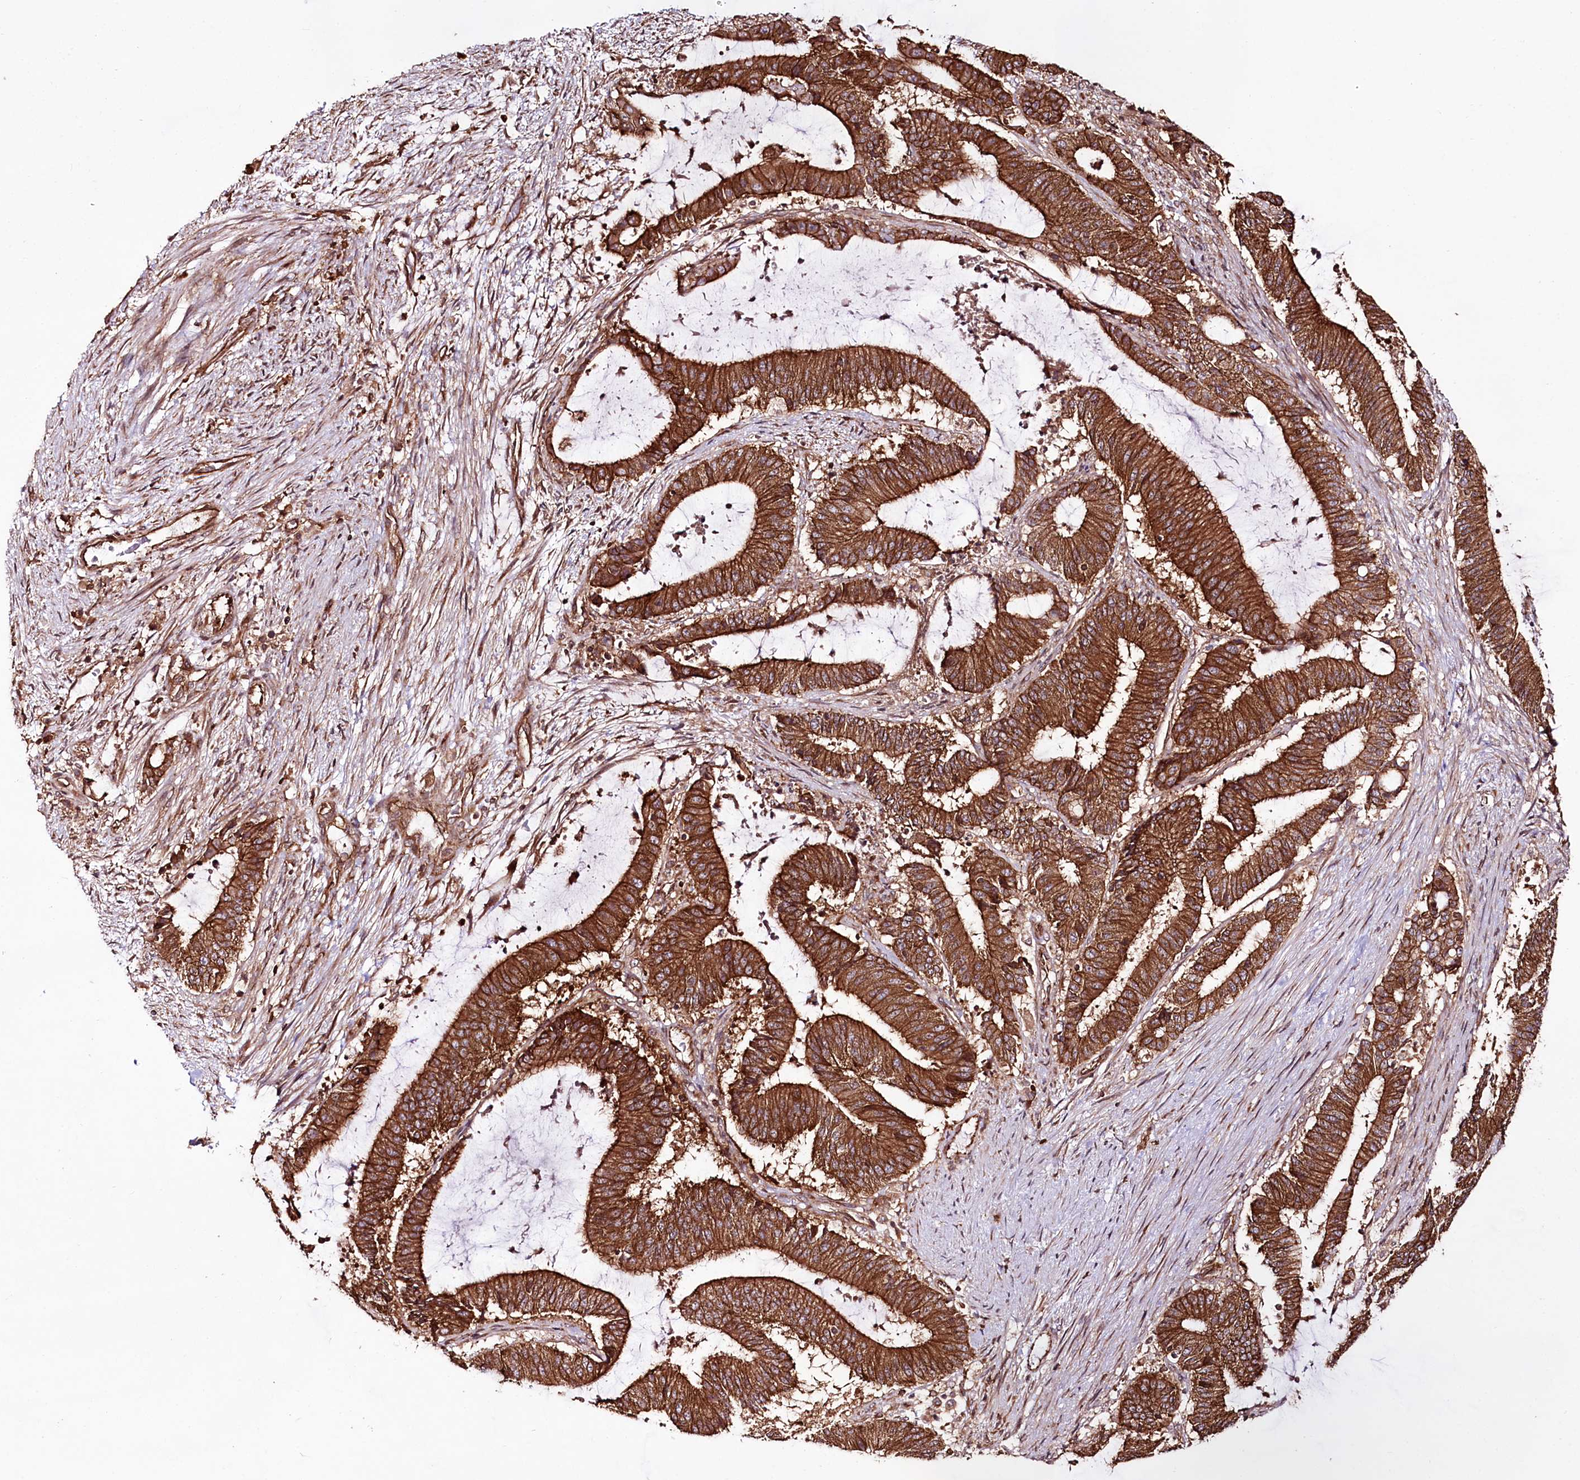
{"staining": {"intensity": "strong", "quantity": ">75%", "location": "cytoplasmic/membranous"}, "tissue": "liver cancer", "cell_type": "Tumor cells", "image_type": "cancer", "snomed": [{"axis": "morphology", "description": "Normal tissue, NOS"}, {"axis": "morphology", "description": "Cholangiocarcinoma"}, {"axis": "topography", "description": "Liver"}, {"axis": "topography", "description": "Peripheral nerve tissue"}], "caption": "The histopathology image exhibits staining of liver cancer, revealing strong cytoplasmic/membranous protein staining (brown color) within tumor cells.", "gene": "DHX29", "patient": {"sex": "female", "age": 73}}